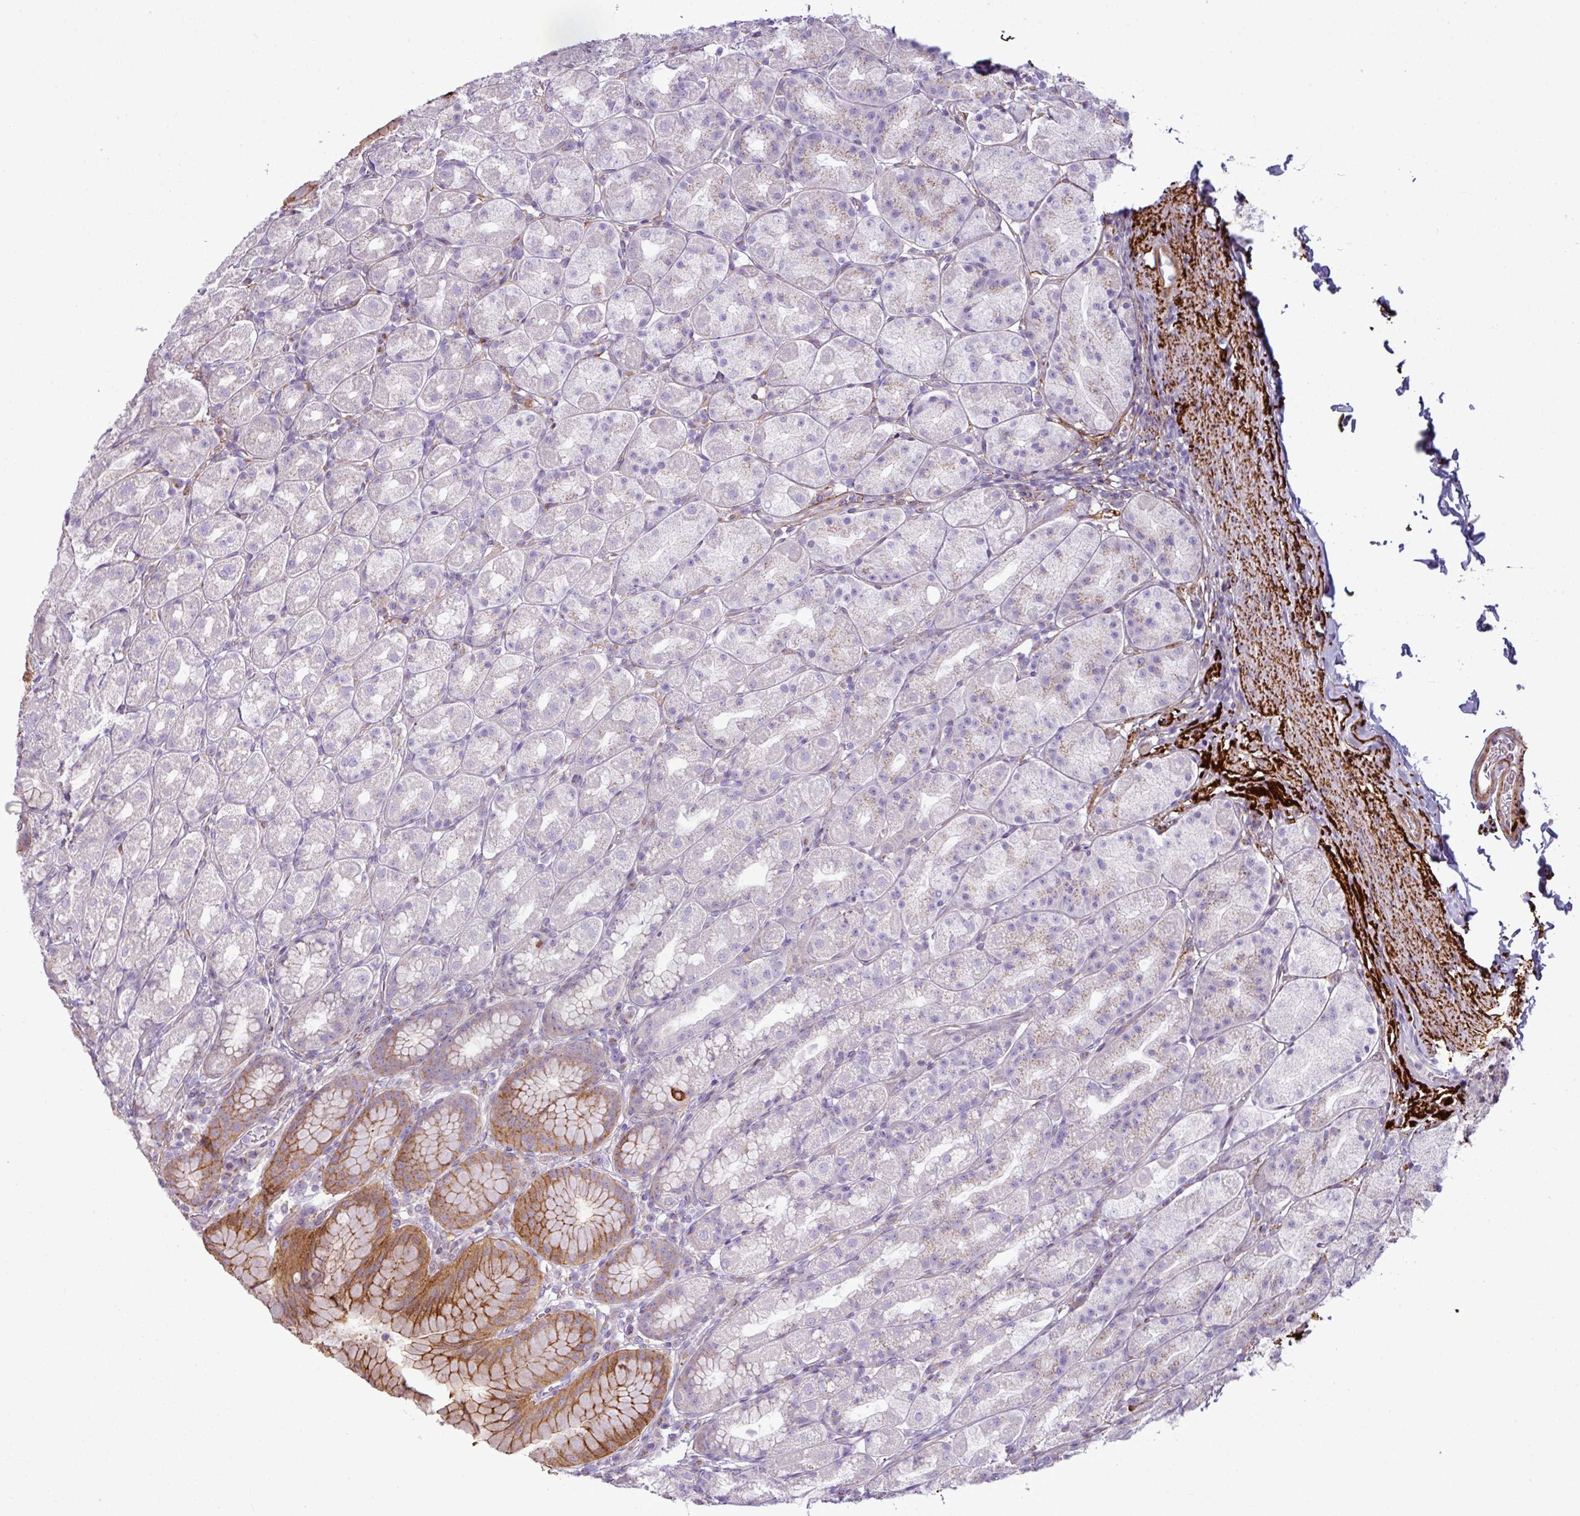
{"staining": {"intensity": "moderate", "quantity": "<25%", "location": "cytoplasmic/membranous"}, "tissue": "stomach", "cell_type": "Glandular cells", "image_type": "normal", "snomed": [{"axis": "morphology", "description": "Normal tissue, NOS"}, {"axis": "topography", "description": "Stomach, upper"}, {"axis": "topography", "description": "Stomach"}], "caption": "Normal stomach shows moderate cytoplasmic/membranous staining in approximately <25% of glandular cells, visualized by immunohistochemistry.", "gene": "COL8A1", "patient": {"sex": "male", "age": 68}}